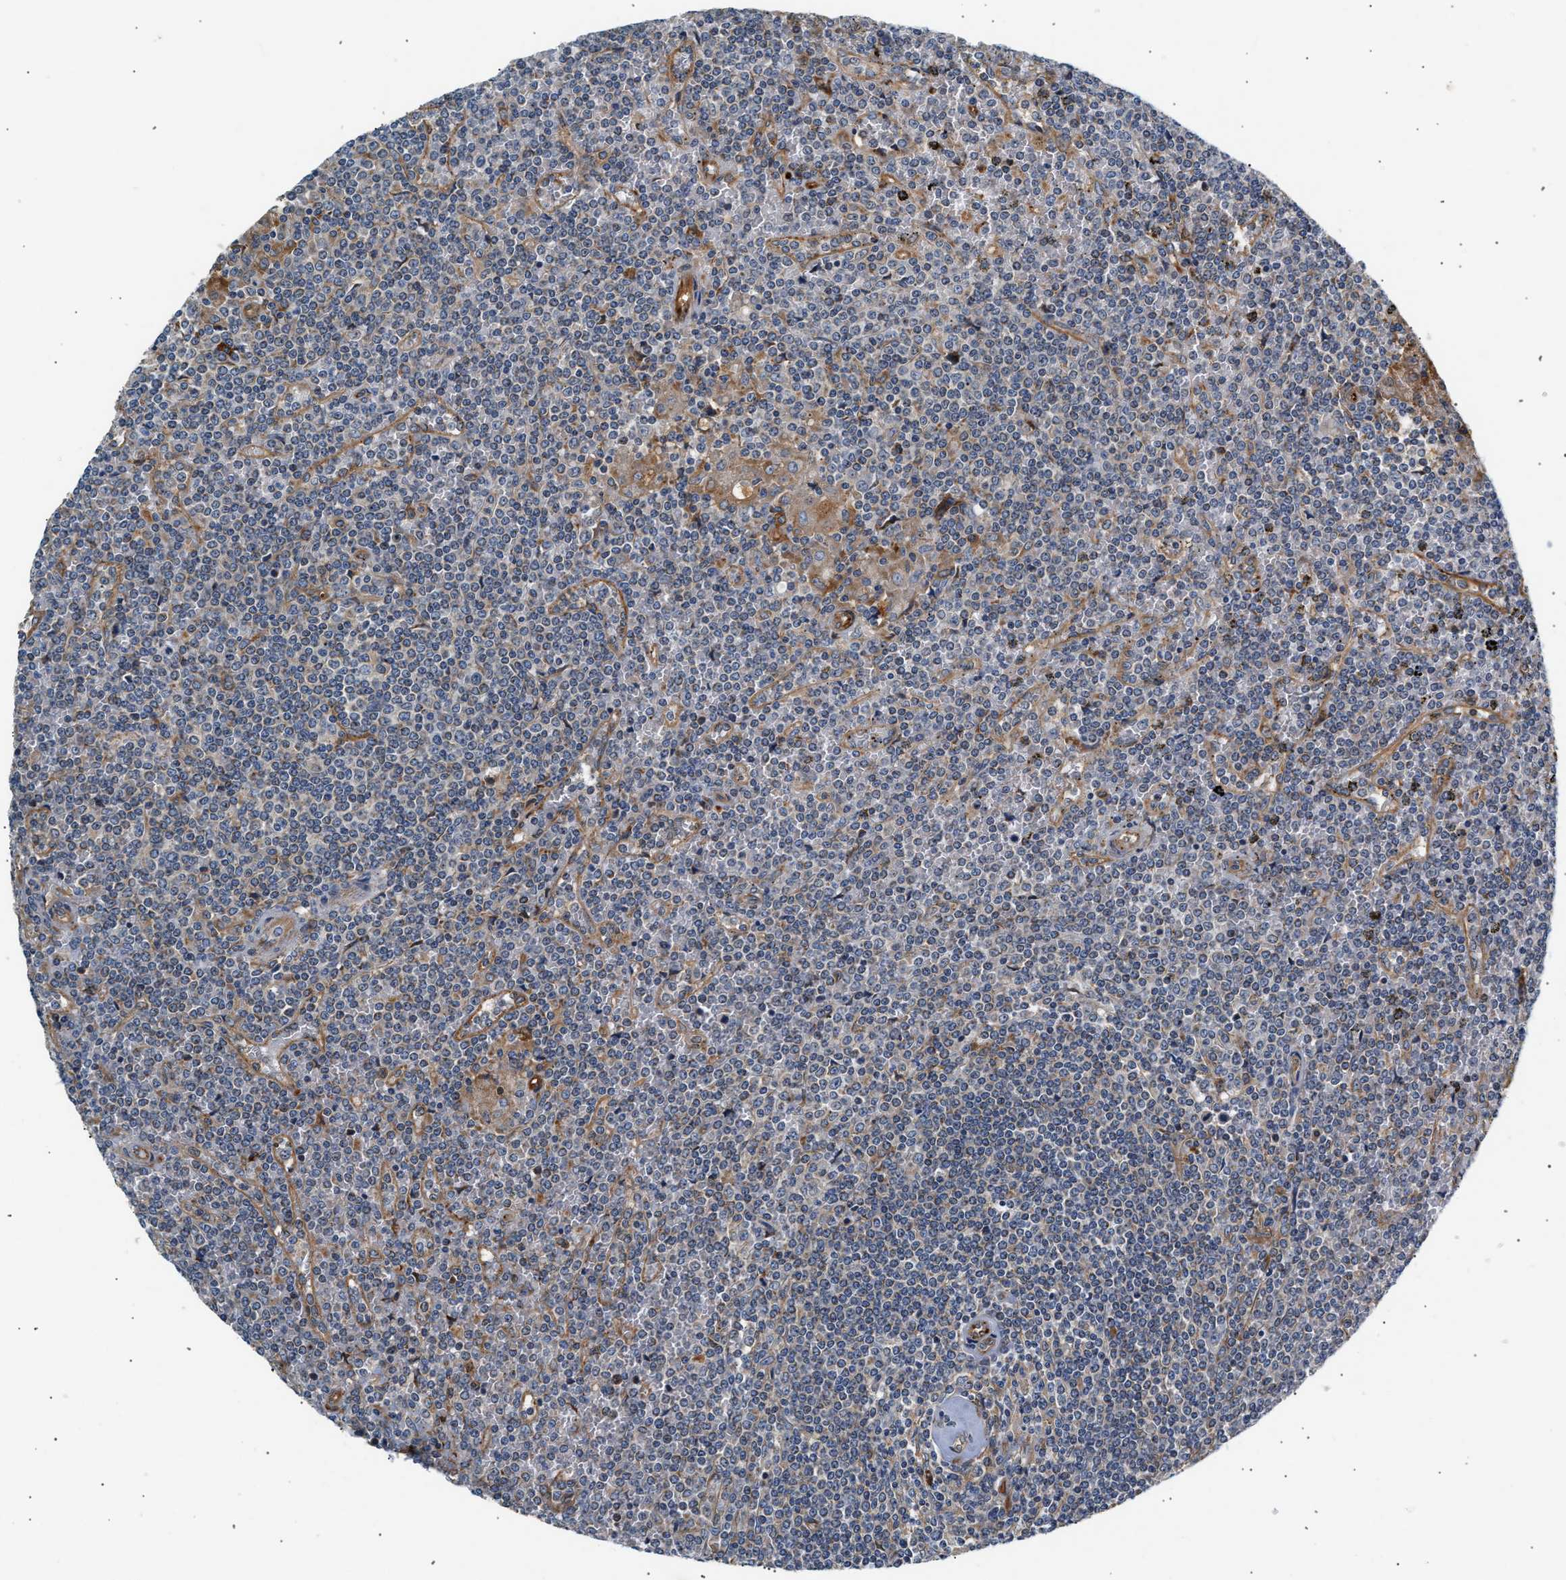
{"staining": {"intensity": "negative", "quantity": "none", "location": "none"}, "tissue": "lymphoma", "cell_type": "Tumor cells", "image_type": "cancer", "snomed": [{"axis": "morphology", "description": "Malignant lymphoma, non-Hodgkin's type, Low grade"}, {"axis": "topography", "description": "Spleen"}], "caption": "An image of human lymphoma is negative for staining in tumor cells. Brightfield microscopy of immunohistochemistry (IHC) stained with DAB (3,3'-diaminobenzidine) (brown) and hematoxylin (blue), captured at high magnification.", "gene": "IFT74", "patient": {"sex": "female", "age": 19}}